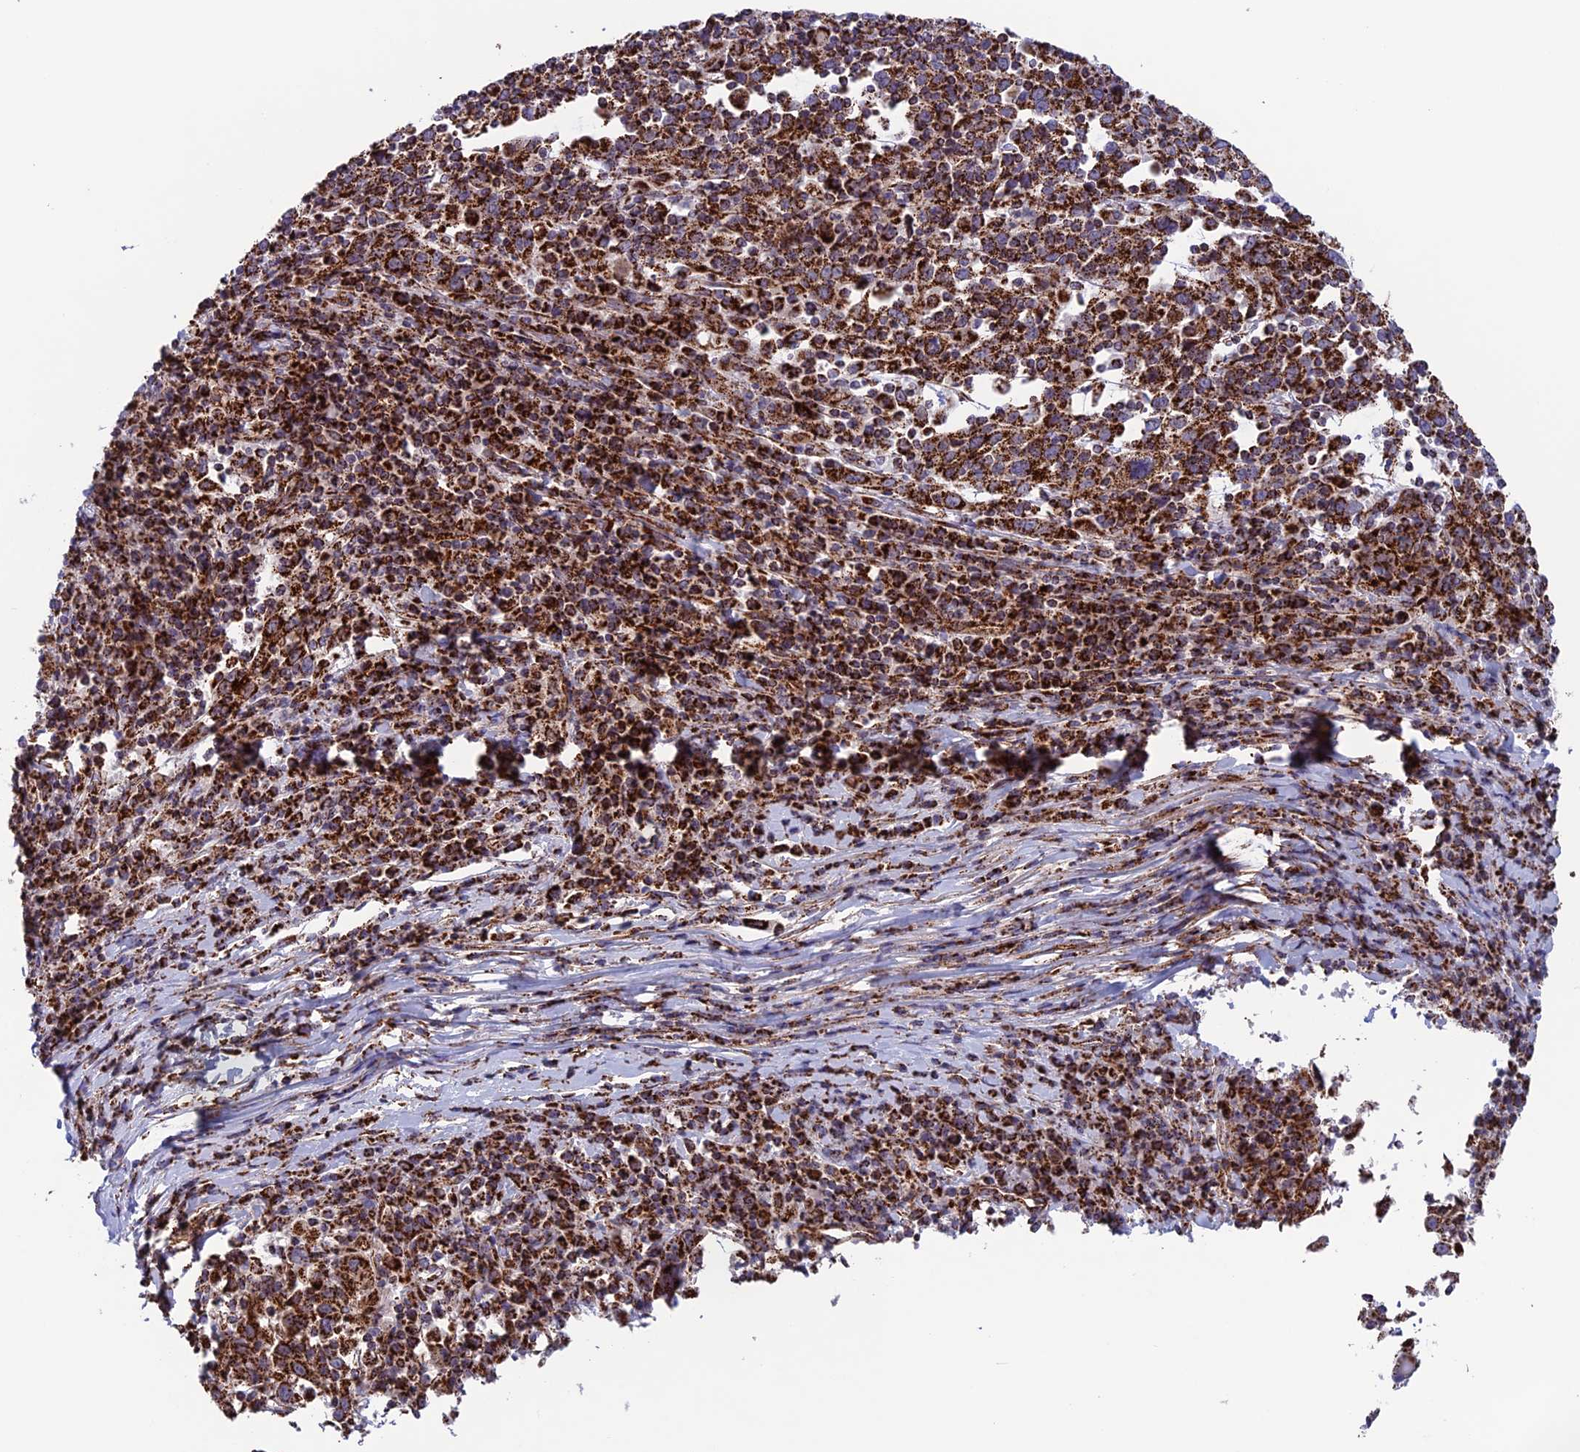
{"staining": {"intensity": "strong", "quantity": ">75%", "location": "cytoplasmic/membranous"}, "tissue": "cervical cancer", "cell_type": "Tumor cells", "image_type": "cancer", "snomed": [{"axis": "morphology", "description": "Squamous cell carcinoma, NOS"}, {"axis": "topography", "description": "Cervix"}], "caption": "Squamous cell carcinoma (cervical) stained for a protein (brown) demonstrates strong cytoplasmic/membranous positive expression in approximately >75% of tumor cells.", "gene": "MRPS18B", "patient": {"sex": "female", "age": 46}}